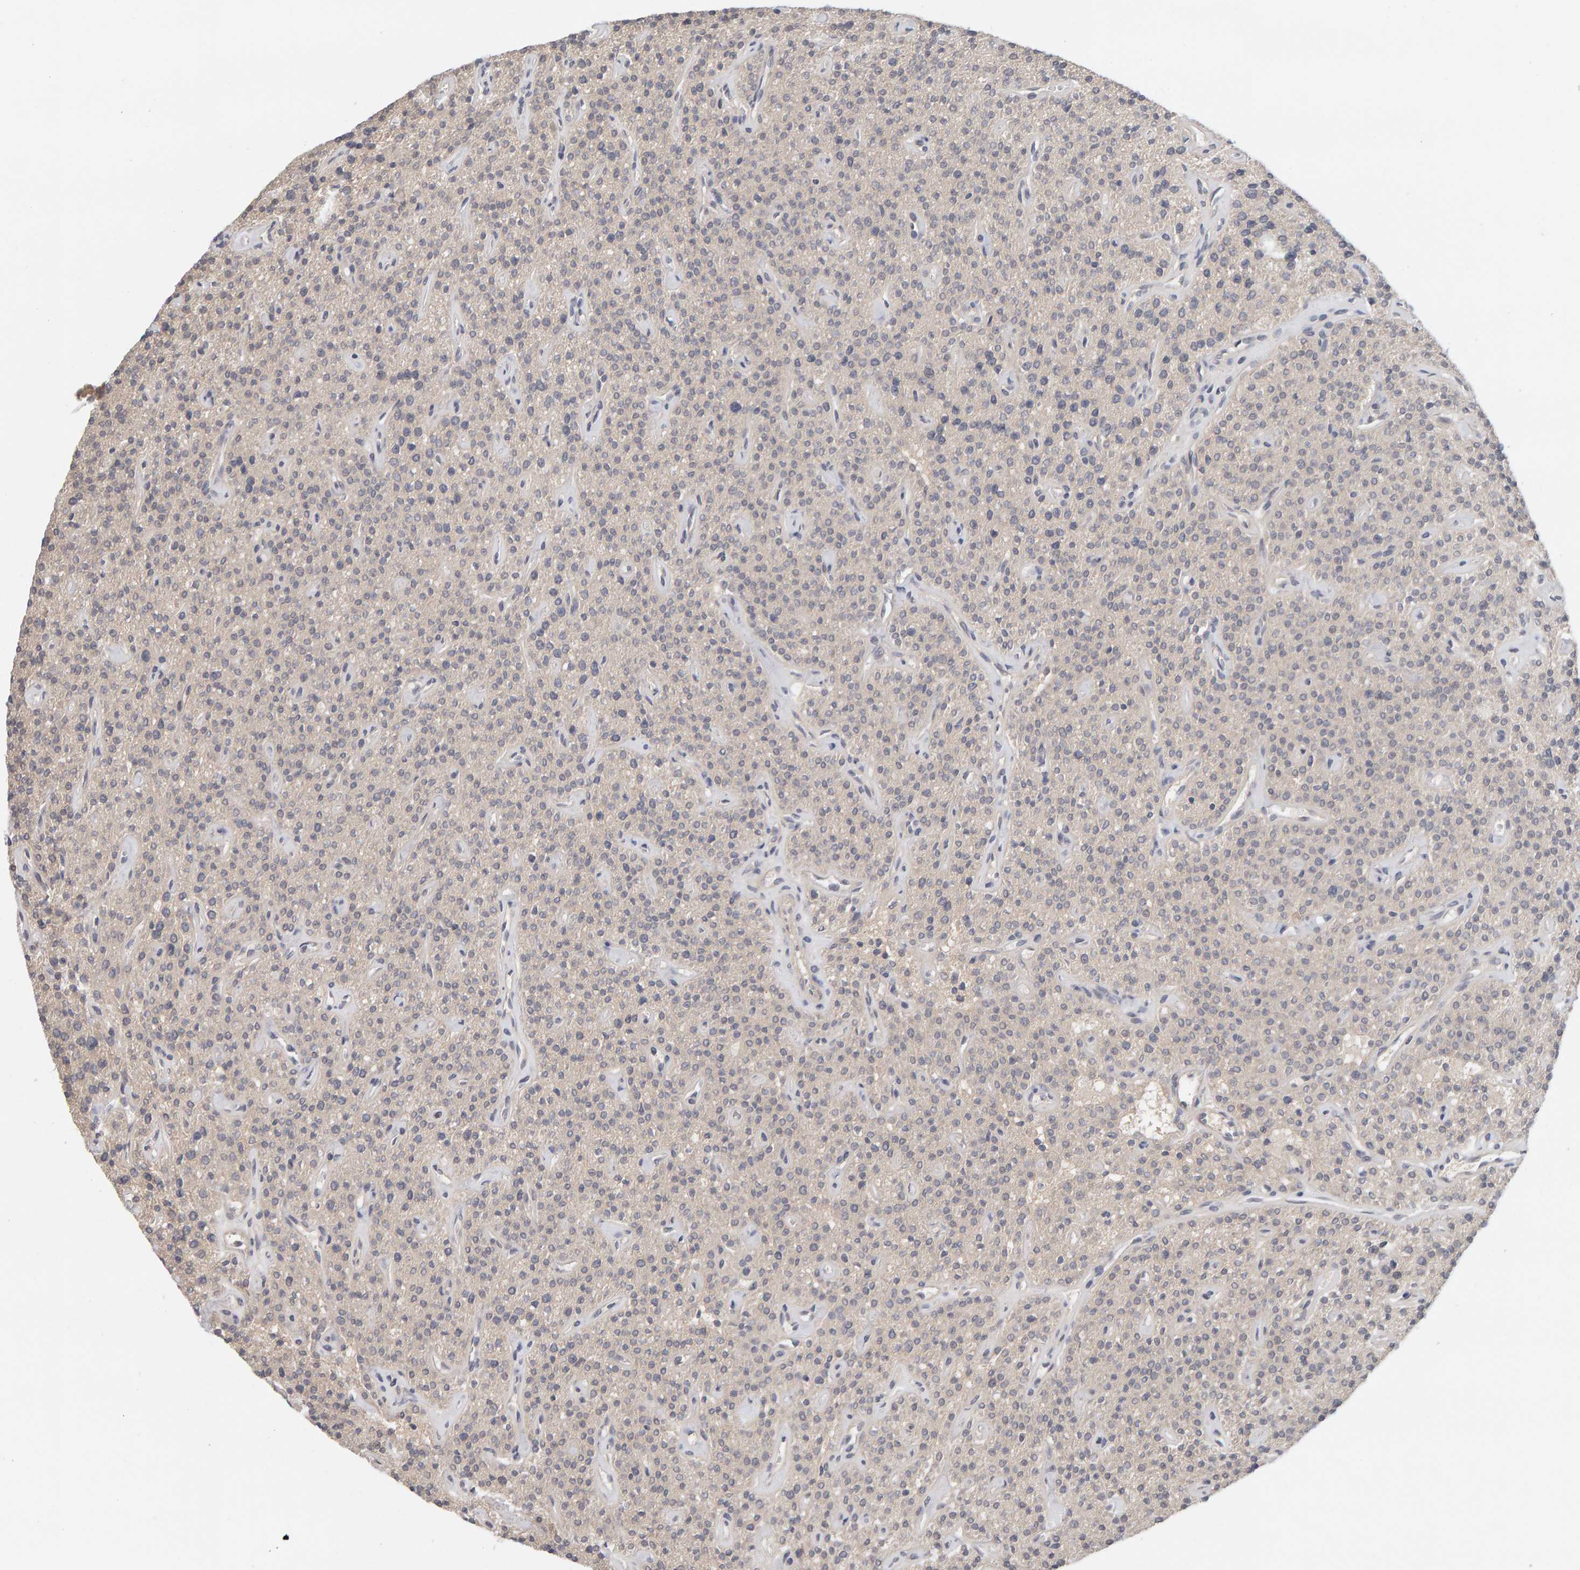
{"staining": {"intensity": "weak", "quantity": "25%-75%", "location": "cytoplasmic/membranous"}, "tissue": "parathyroid gland", "cell_type": "Glandular cells", "image_type": "normal", "snomed": [{"axis": "morphology", "description": "Normal tissue, NOS"}, {"axis": "topography", "description": "Parathyroid gland"}], "caption": "Brown immunohistochemical staining in unremarkable human parathyroid gland displays weak cytoplasmic/membranous positivity in about 25%-75% of glandular cells. The protein is stained brown, and the nuclei are stained in blue (DAB (3,3'-diaminobenzidine) IHC with brightfield microscopy, high magnification).", "gene": "GFUS", "patient": {"sex": "male", "age": 46}}